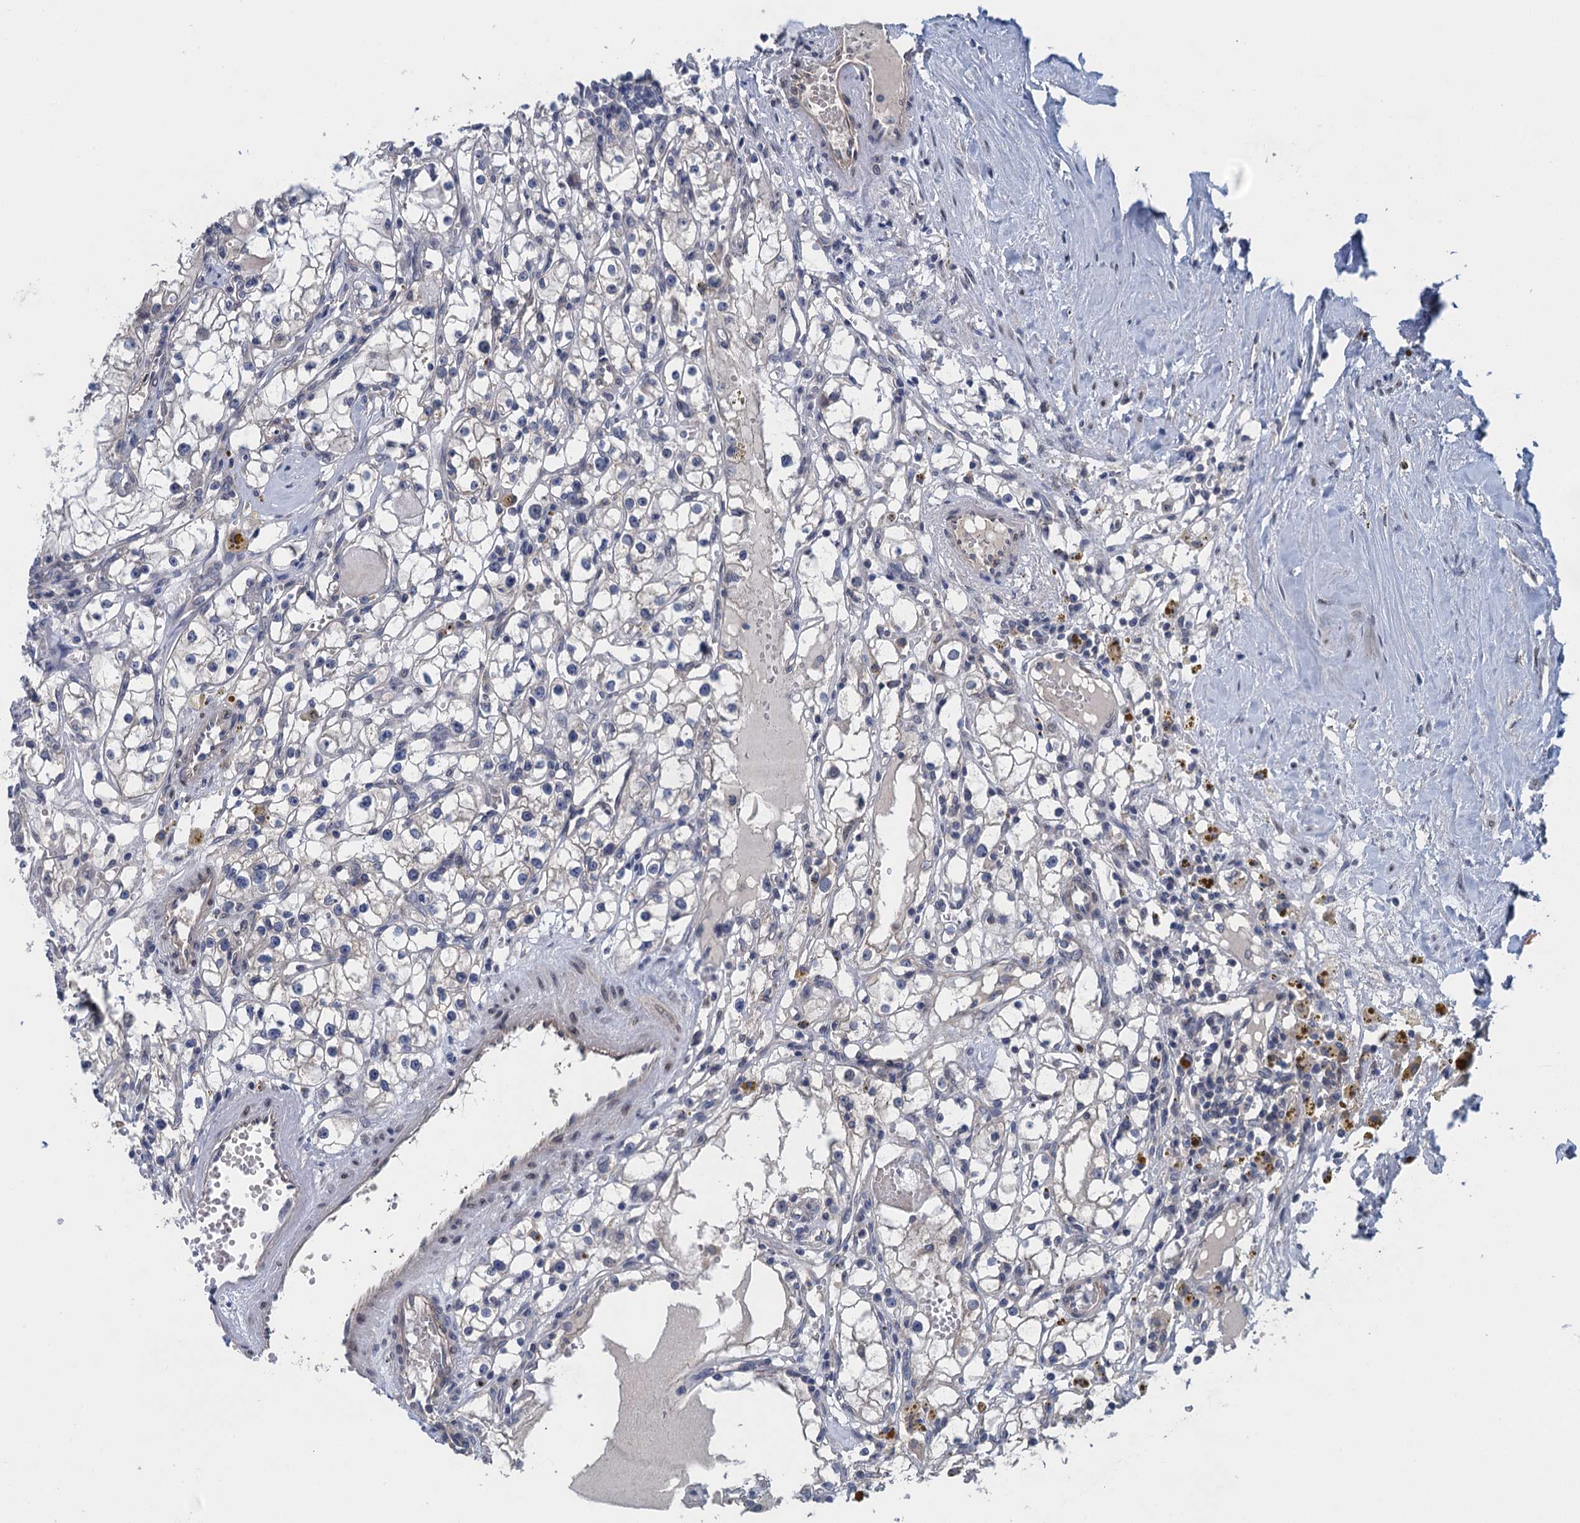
{"staining": {"intensity": "negative", "quantity": "none", "location": "none"}, "tissue": "renal cancer", "cell_type": "Tumor cells", "image_type": "cancer", "snomed": [{"axis": "morphology", "description": "Adenocarcinoma, NOS"}, {"axis": "topography", "description": "Kidney"}], "caption": "IHC of human renal cancer (adenocarcinoma) shows no expression in tumor cells.", "gene": "CTU2", "patient": {"sex": "male", "age": 56}}